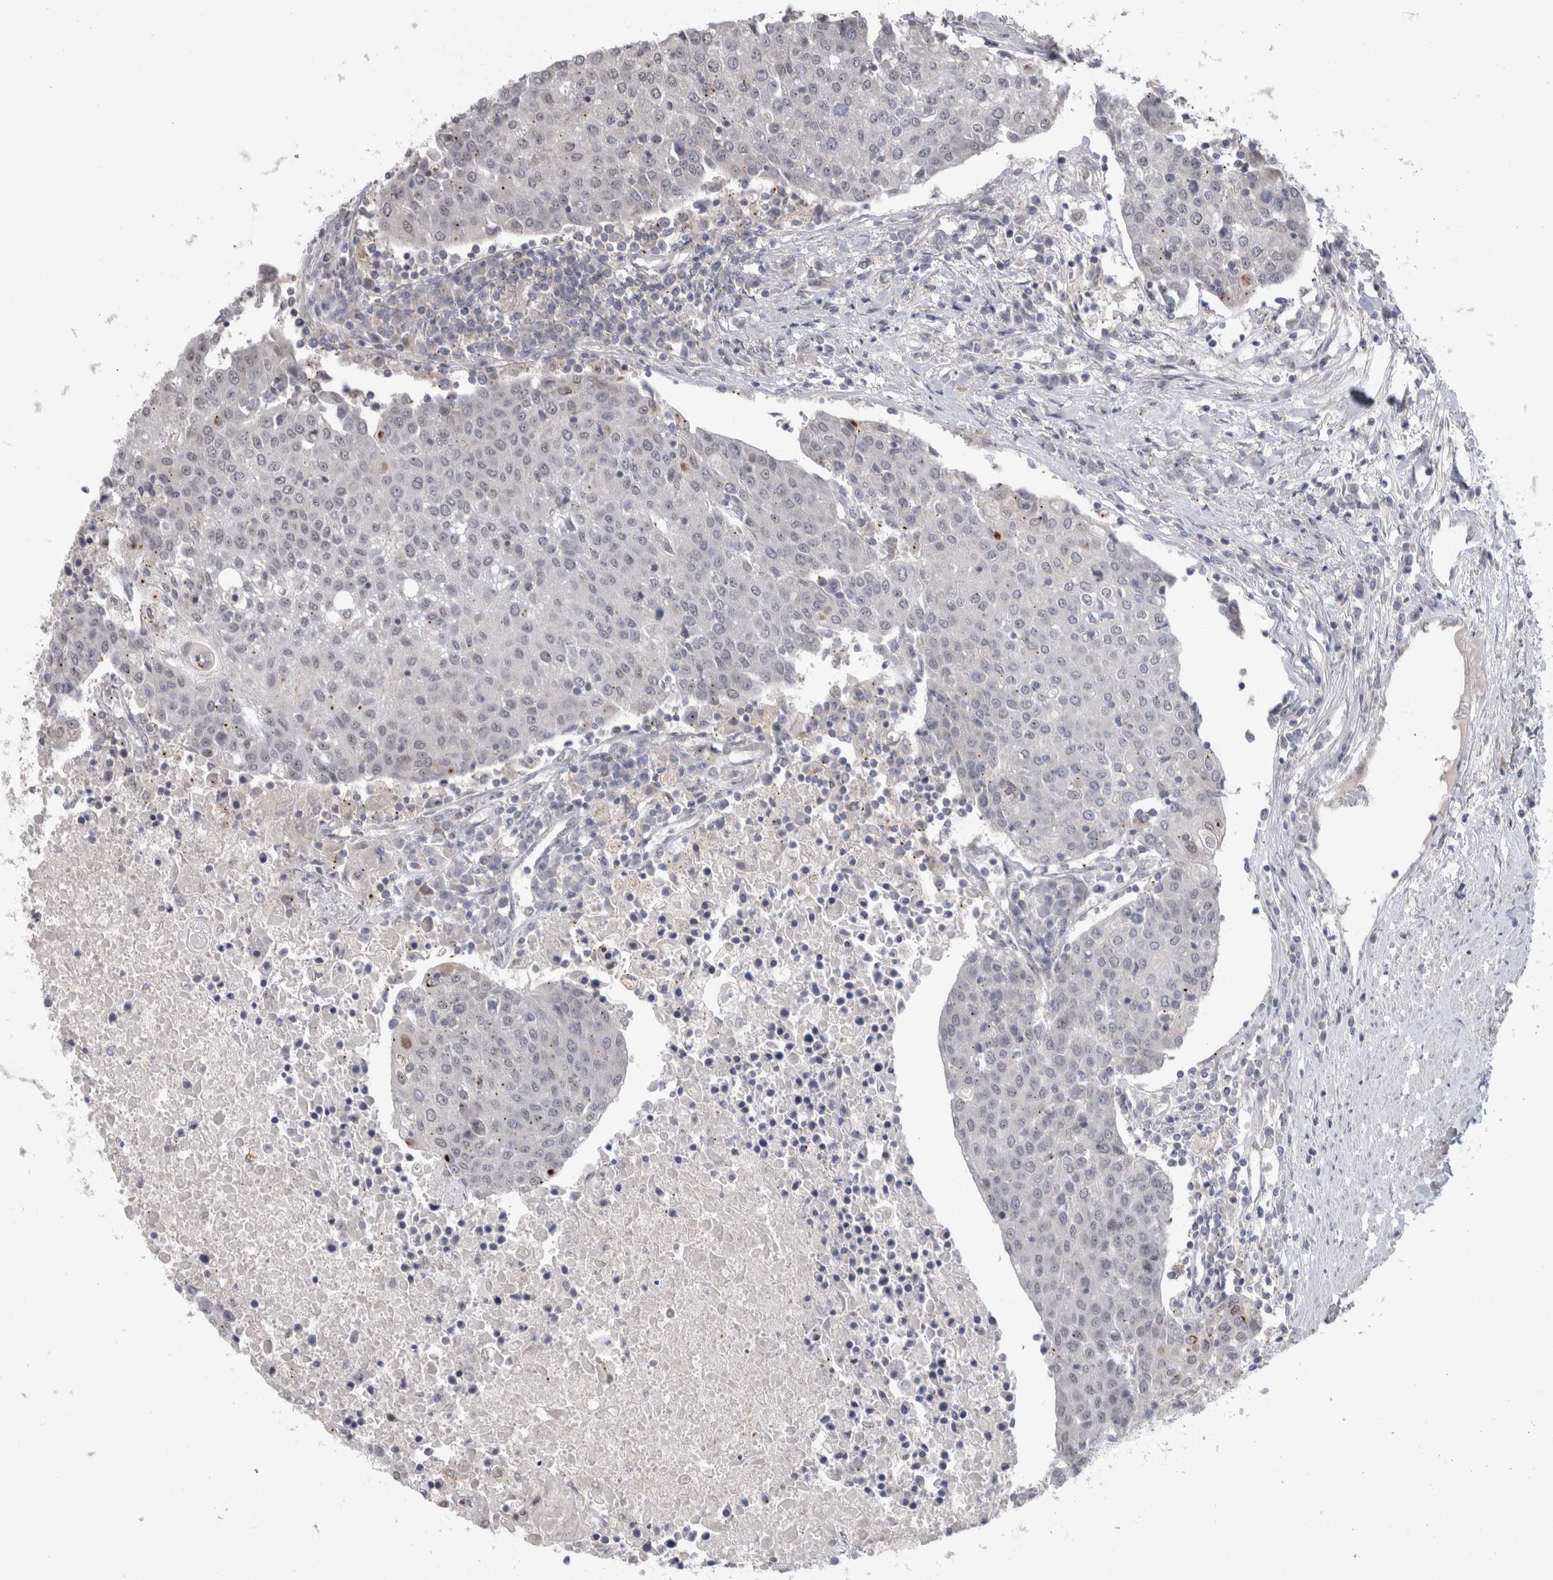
{"staining": {"intensity": "negative", "quantity": "none", "location": "none"}, "tissue": "urothelial cancer", "cell_type": "Tumor cells", "image_type": "cancer", "snomed": [{"axis": "morphology", "description": "Urothelial carcinoma, High grade"}, {"axis": "topography", "description": "Urinary bladder"}], "caption": "Tumor cells show no significant expression in urothelial carcinoma (high-grade).", "gene": "MTBP", "patient": {"sex": "female", "age": 85}}